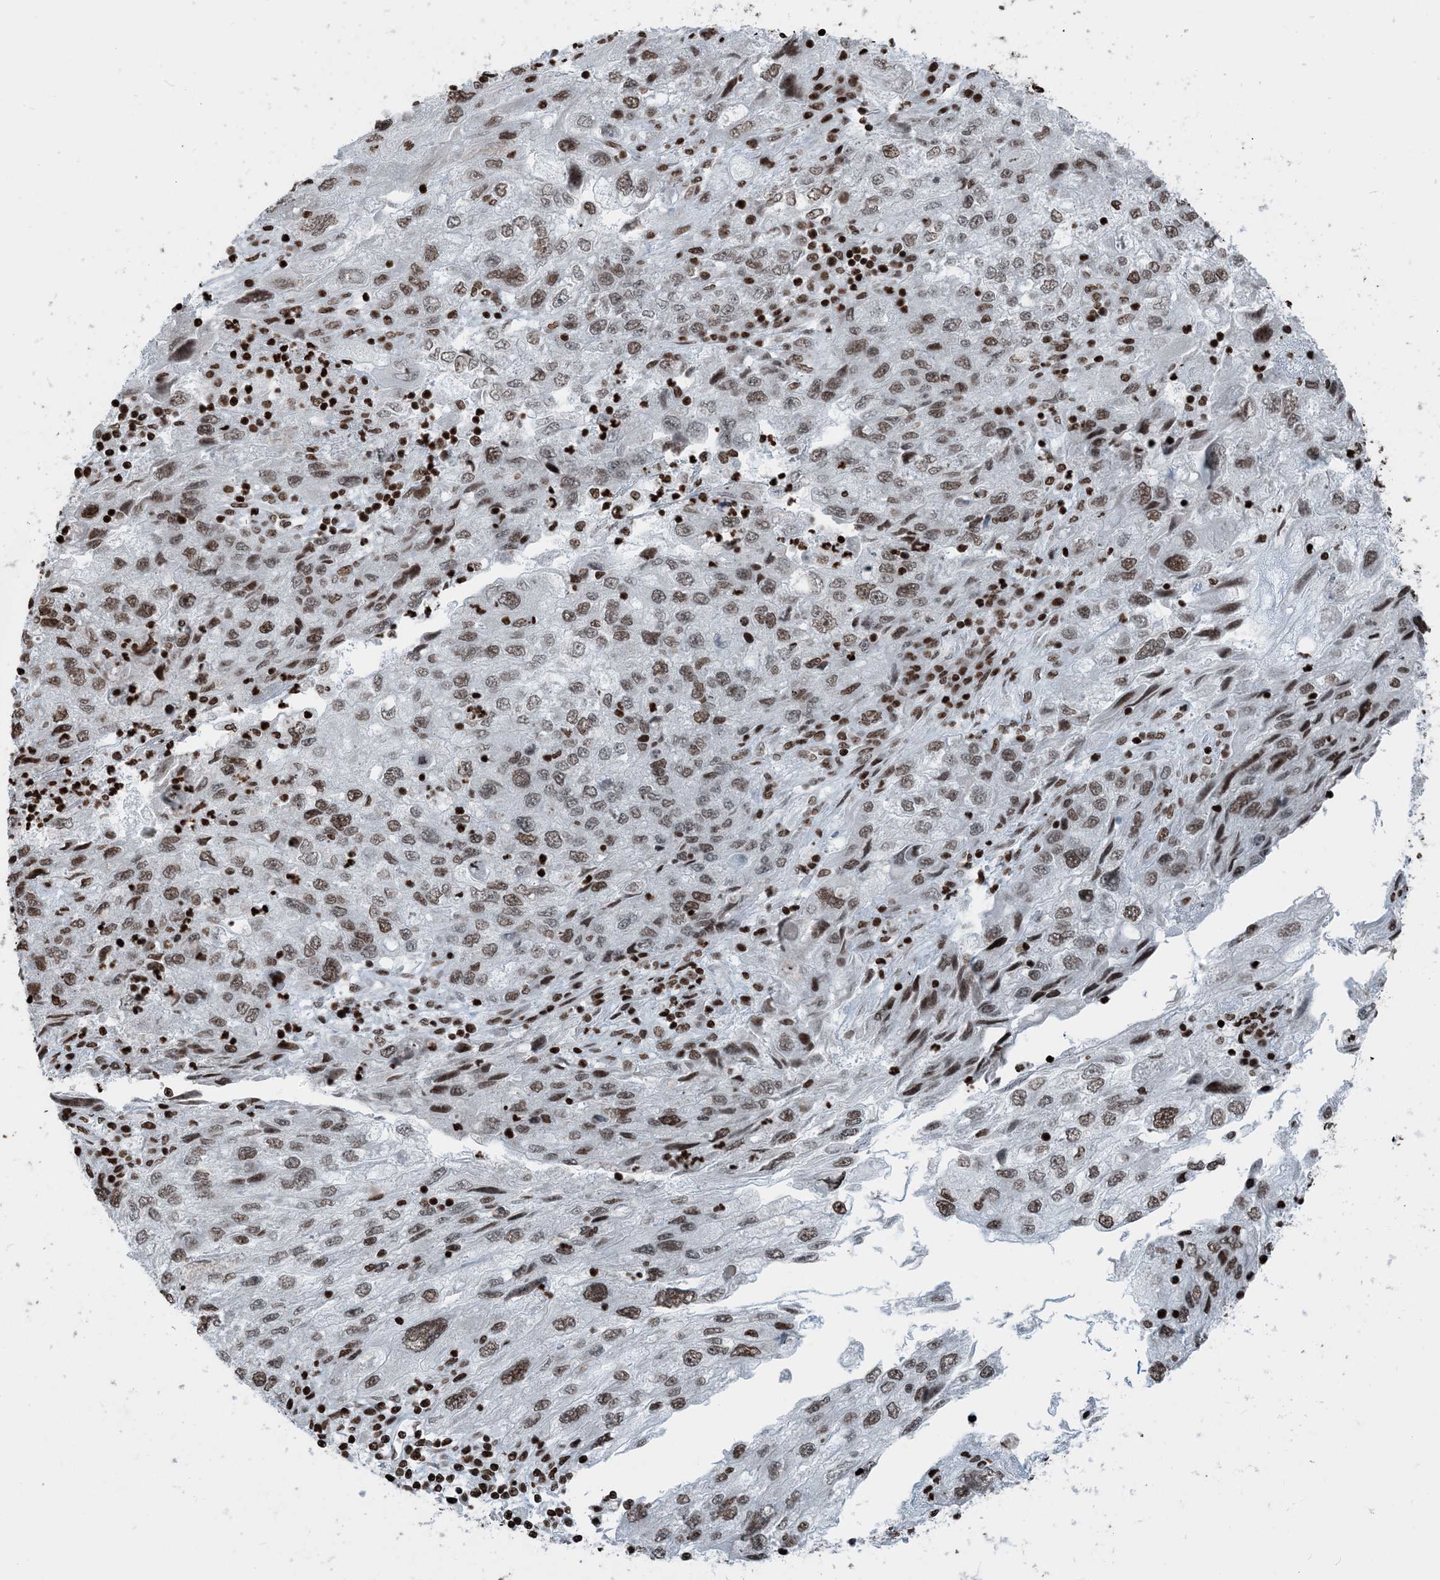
{"staining": {"intensity": "moderate", "quantity": ">75%", "location": "nuclear"}, "tissue": "endometrial cancer", "cell_type": "Tumor cells", "image_type": "cancer", "snomed": [{"axis": "morphology", "description": "Adenocarcinoma, NOS"}, {"axis": "topography", "description": "Endometrium"}], "caption": "Immunohistochemical staining of endometrial adenocarcinoma reveals medium levels of moderate nuclear protein positivity in about >75% of tumor cells.", "gene": "H3-3B", "patient": {"sex": "female", "age": 49}}